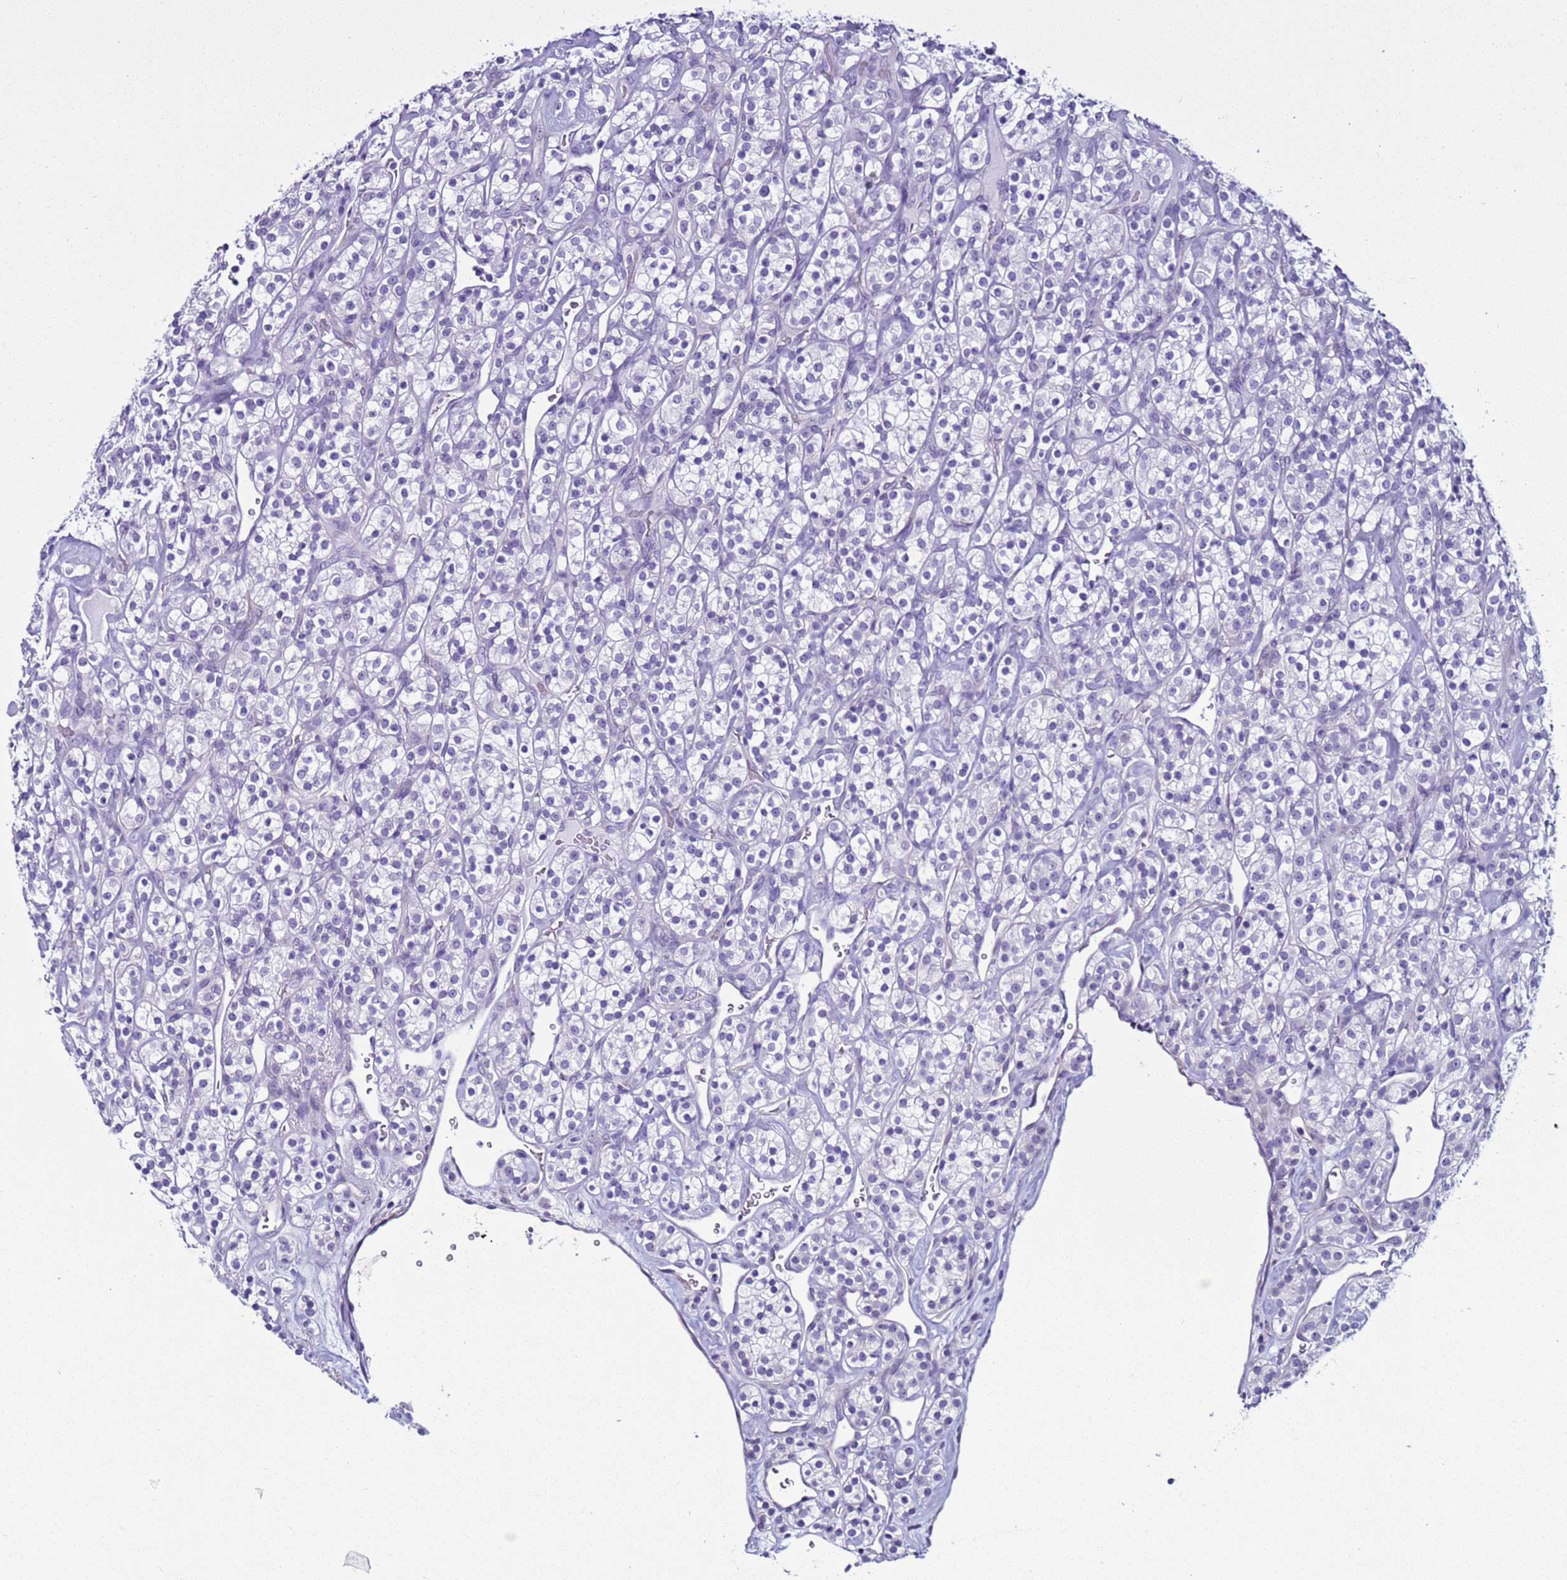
{"staining": {"intensity": "negative", "quantity": "none", "location": "none"}, "tissue": "renal cancer", "cell_type": "Tumor cells", "image_type": "cancer", "snomed": [{"axis": "morphology", "description": "Adenocarcinoma, NOS"}, {"axis": "topography", "description": "Kidney"}], "caption": "Tumor cells show no significant protein positivity in renal adenocarcinoma.", "gene": "LRRC10B", "patient": {"sex": "male", "age": 77}}